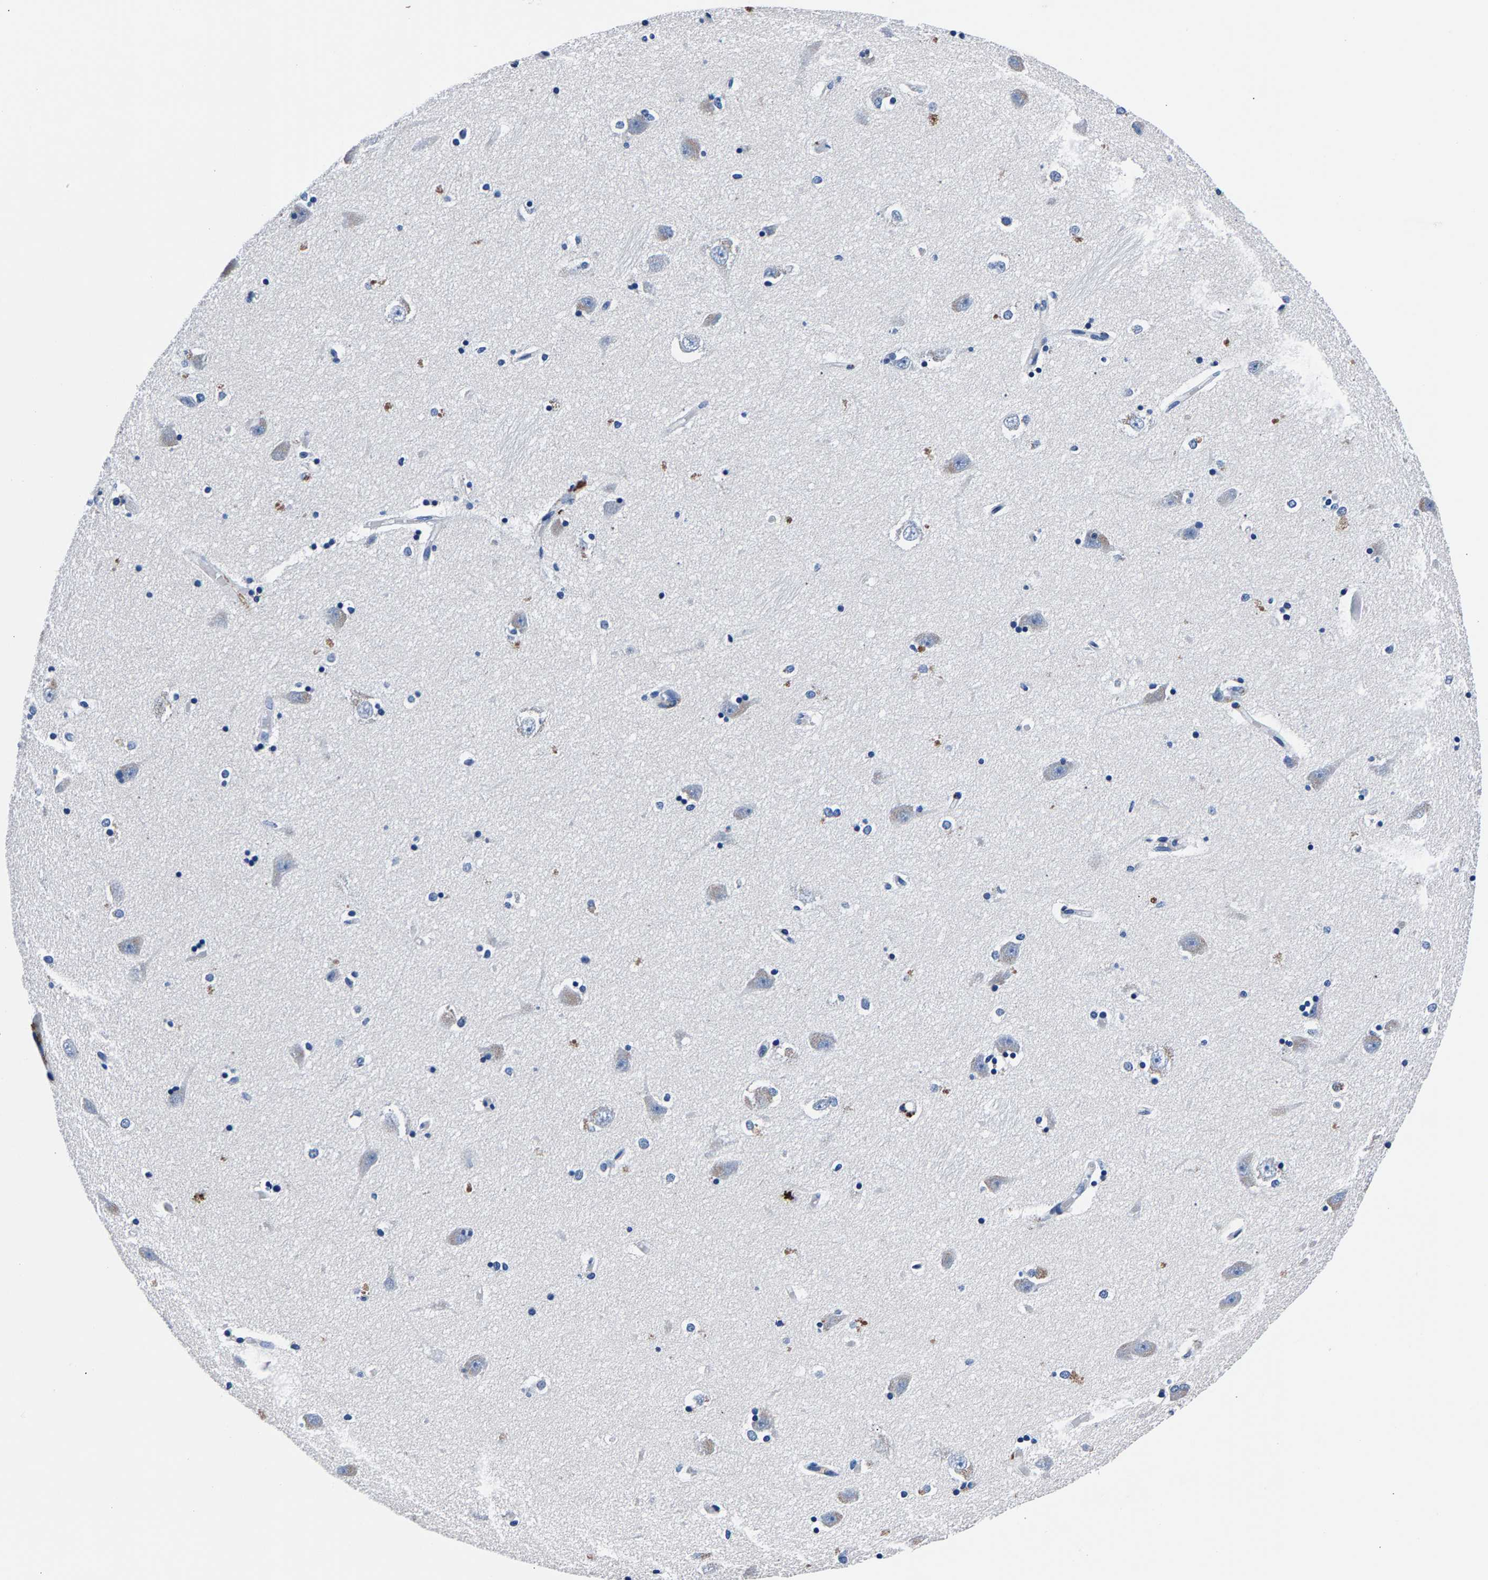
{"staining": {"intensity": "negative", "quantity": "none", "location": "none"}, "tissue": "hippocampus", "cell_type": "Glial cells", "image_type": "normal", "snomed": [{"axis": "morphology", "description": "Normal tissue, NOS"}, {"axis": "topography", "description": "Hippocampus"}], "caption": "DAB immunohistochemical staining of unremarkable hippocampus reveals no significant staining in glial cells. (DAB IHC visualized using brightfield microscopy, high magnification).", "gene": "PHF24", "patient": {"sex": "male", "age": 45}}